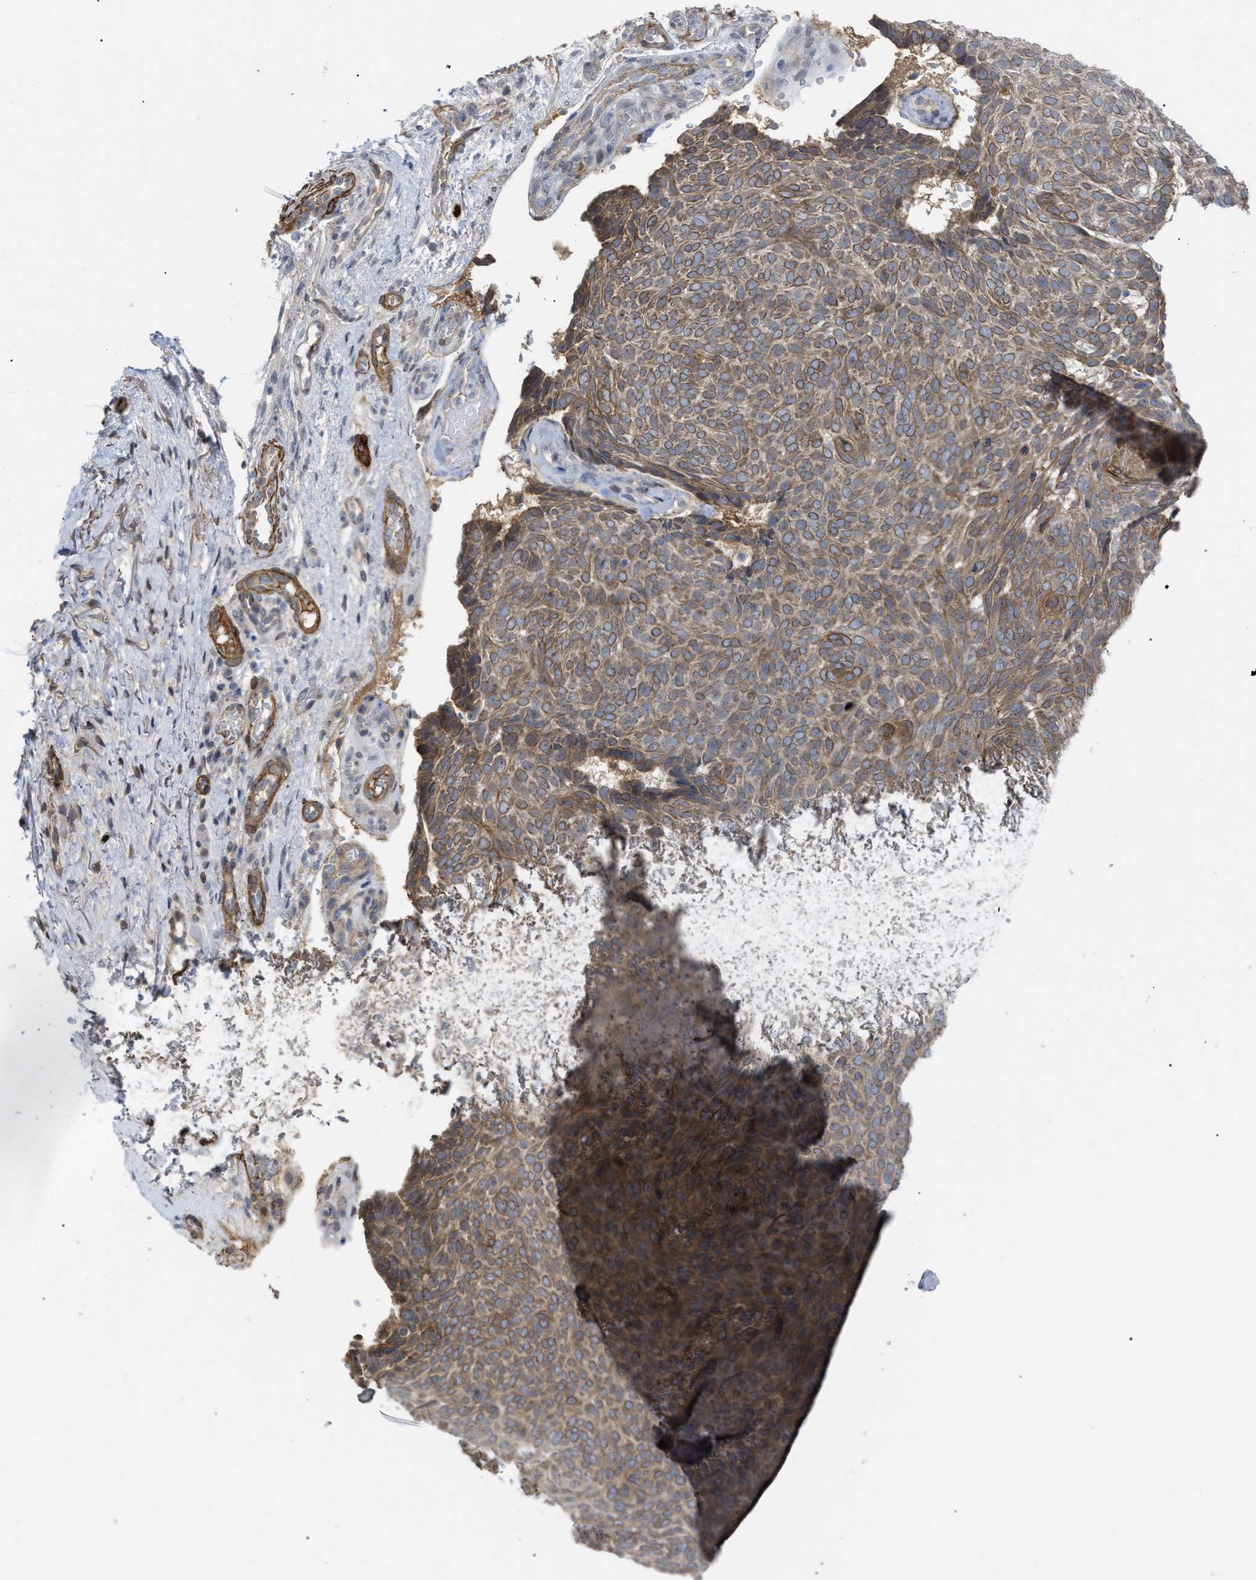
{"staining": {"intensity": "weak", "quantity": ">75%", "location": "cytoplasmic/membranous"}, "tissue": "skin cancer", "cell_type": "Tumor cells", "image_type": "cancer", "snomed": [{"axis": "morphology", "description": "Basal cell carcinoma"}, {"axis": "topography", "description": "Skin"}], "caption": "Immunohistochemistry histopathology image of neoplastic tissue: basal cell carcinoma (skin) stained using immunohistochemistry (IHC) shows low levels of weak protein expression localized specifically in the cytoplasmic/membranous of tumor cells, appearing as a cytoplasmic/membranous brown color.", "gene": "ST6GALNAC6", "patient": {"sex": "male", "age": 61}}